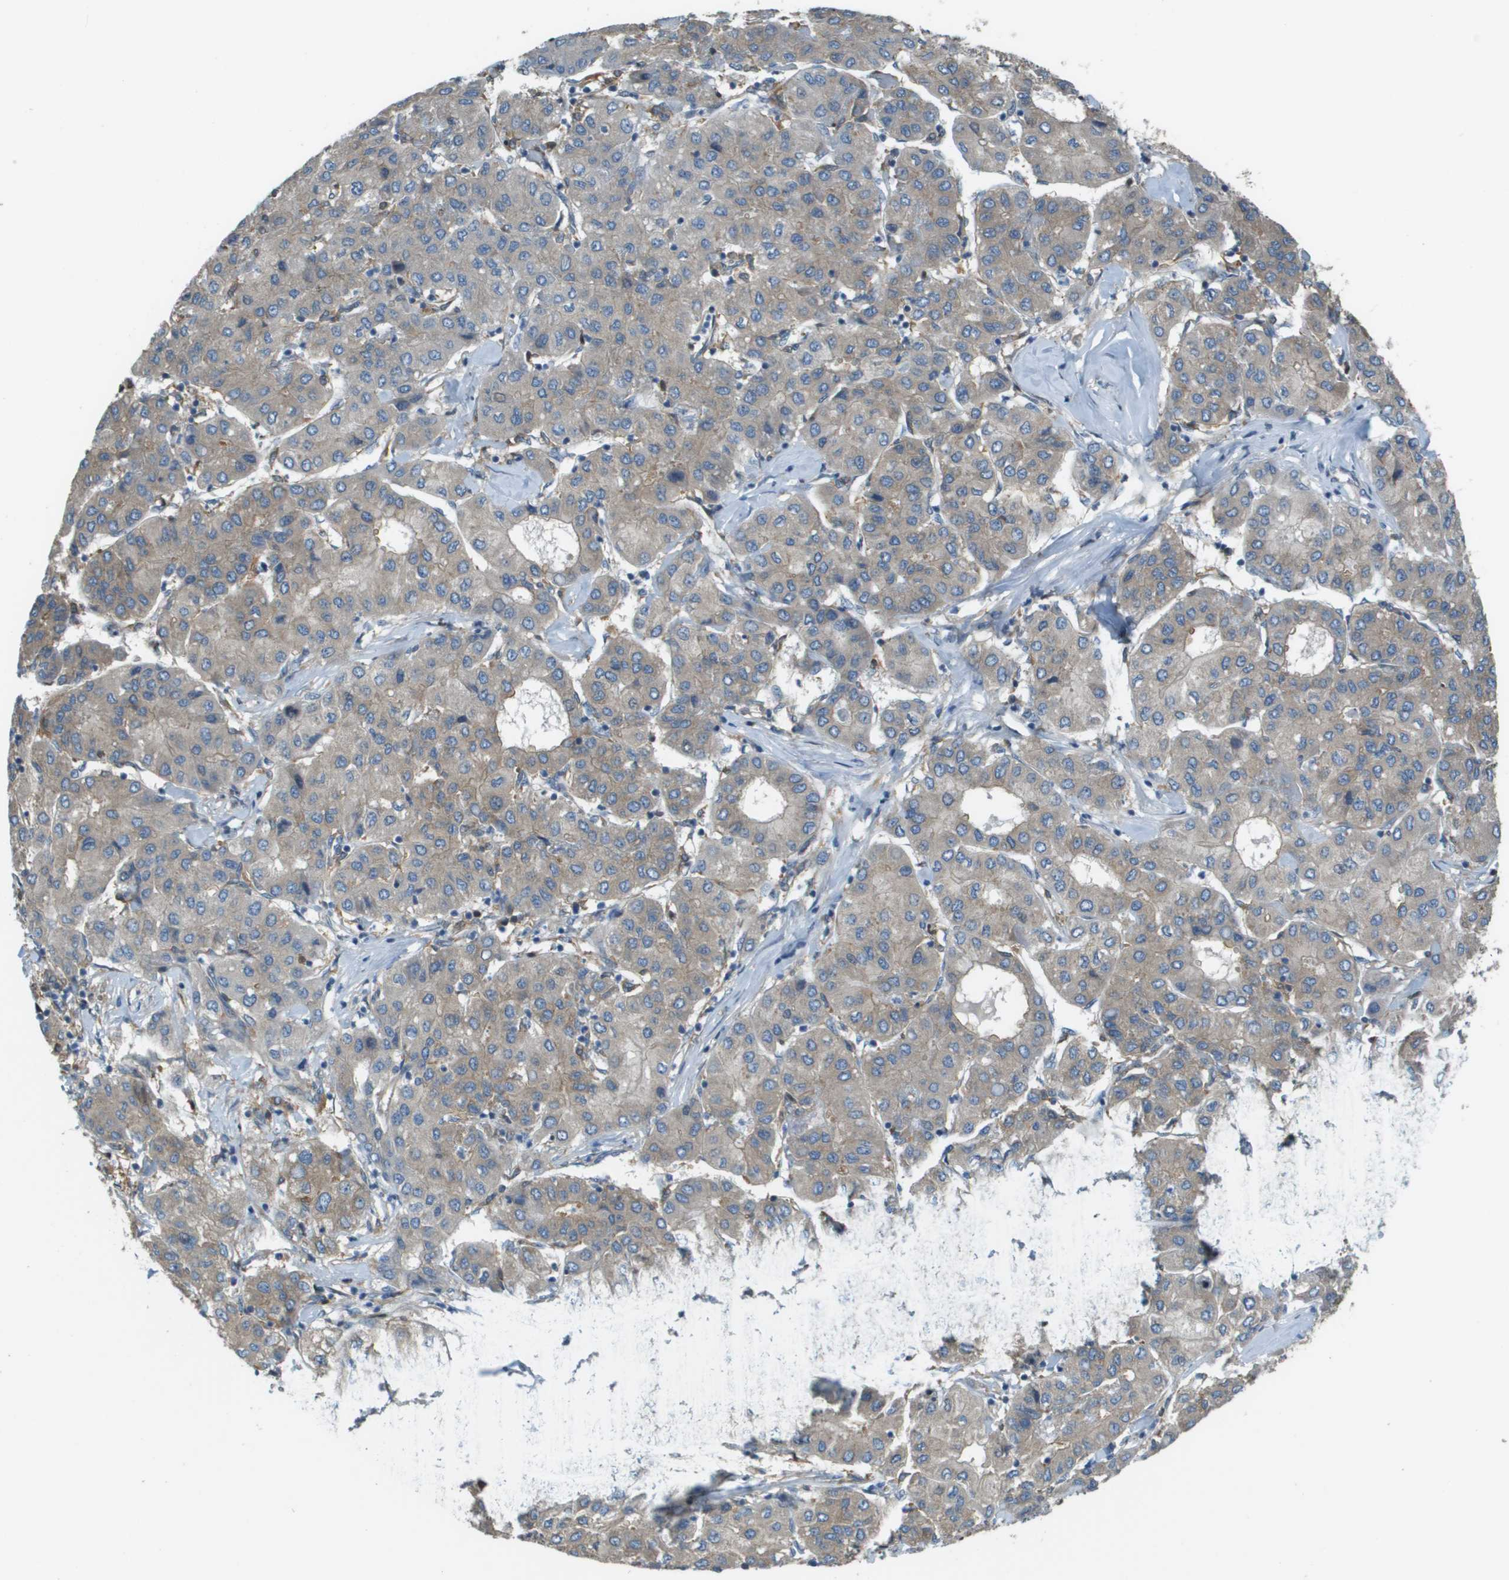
{"staining": {"intensity": "weak", "quantity": ">75%", "location": "cytoplasmic/membranous"}, "tissue": "liver cancer", "cell_type": "Tumor cells", "image_type": "cancer", "snomed": [{"axis": "morphology", "description": "Carcinoma, Hepatocellular, NOS"}, {"axis": "topography", "description": "Liver"}], "caption": "IHC (DAB (3,3'-diaminobenzidine)) staining of hepatocellular carcinoma (liver) exhibits weak cytoplasmic/membranous protein positivity in approximately >75% of tumor cells. The staining is performed using DAB (3,3'-diaminobenzidine) brown chromogen to label protein expression. The nuclei are counter-stained blue using hematoxylin.", "gene": "CORO1B", "patient": {"sex": "male", "age": 65}}